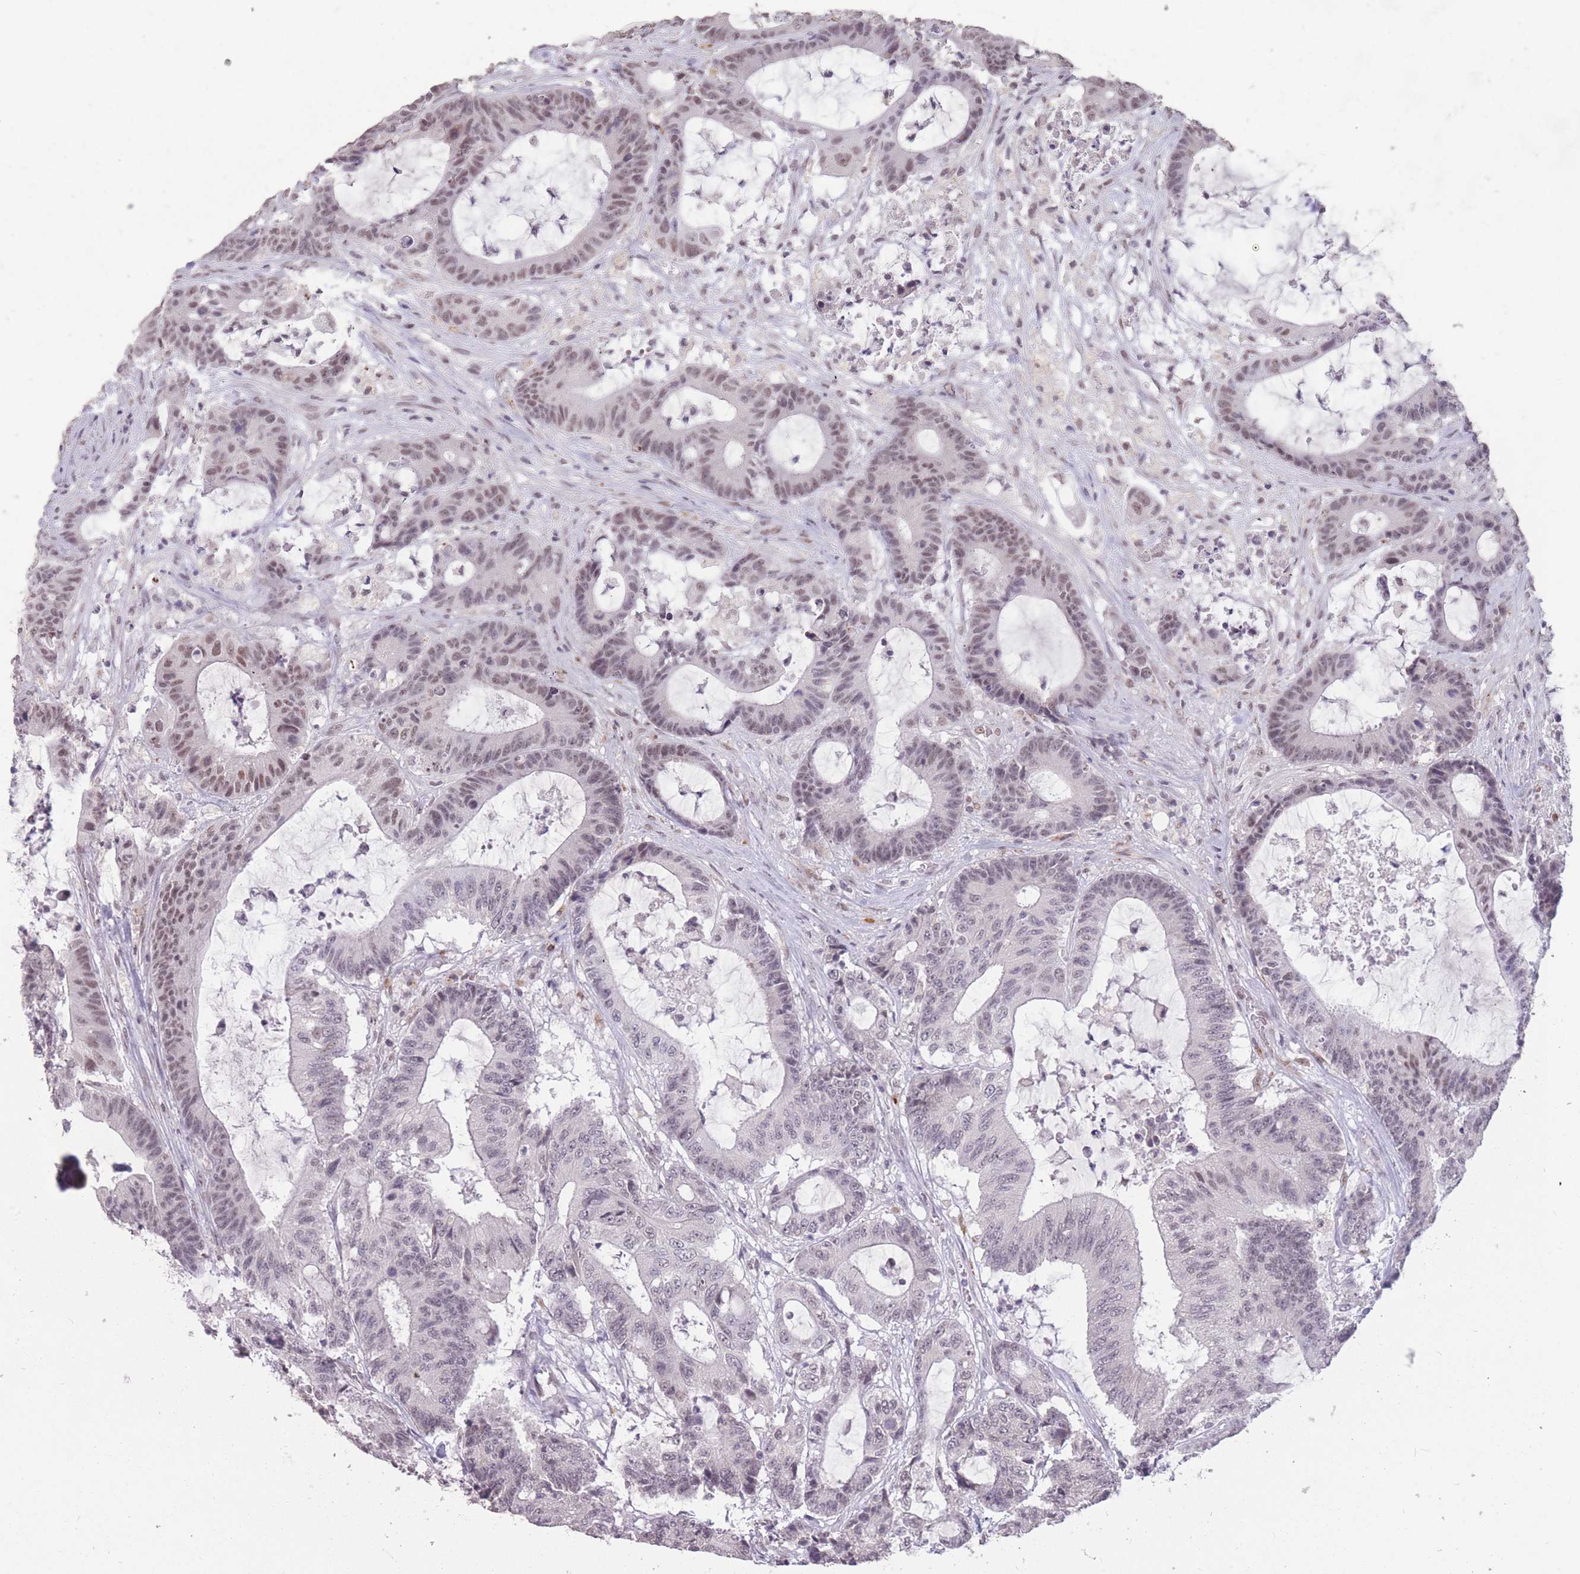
{"staining": {"intensity": "weak", "quantity": "<25%", "location": "nuclear"}, "tissue": "colorectal cancer", "cell_type": "Tumor cells", "image_type": "cancer", "snomed": [{"axis": "morphology", "description": "Adenocarcinoma, NOS"}, {"axis": "topography", "description": "Colon"}], "caption": "Immunohistochemistry (IHC) of human colorectal cancer displays no positivity in tumor cells.", "gene": "HNRNPUL1", "patient": {"sex": "female", "age": 84}}